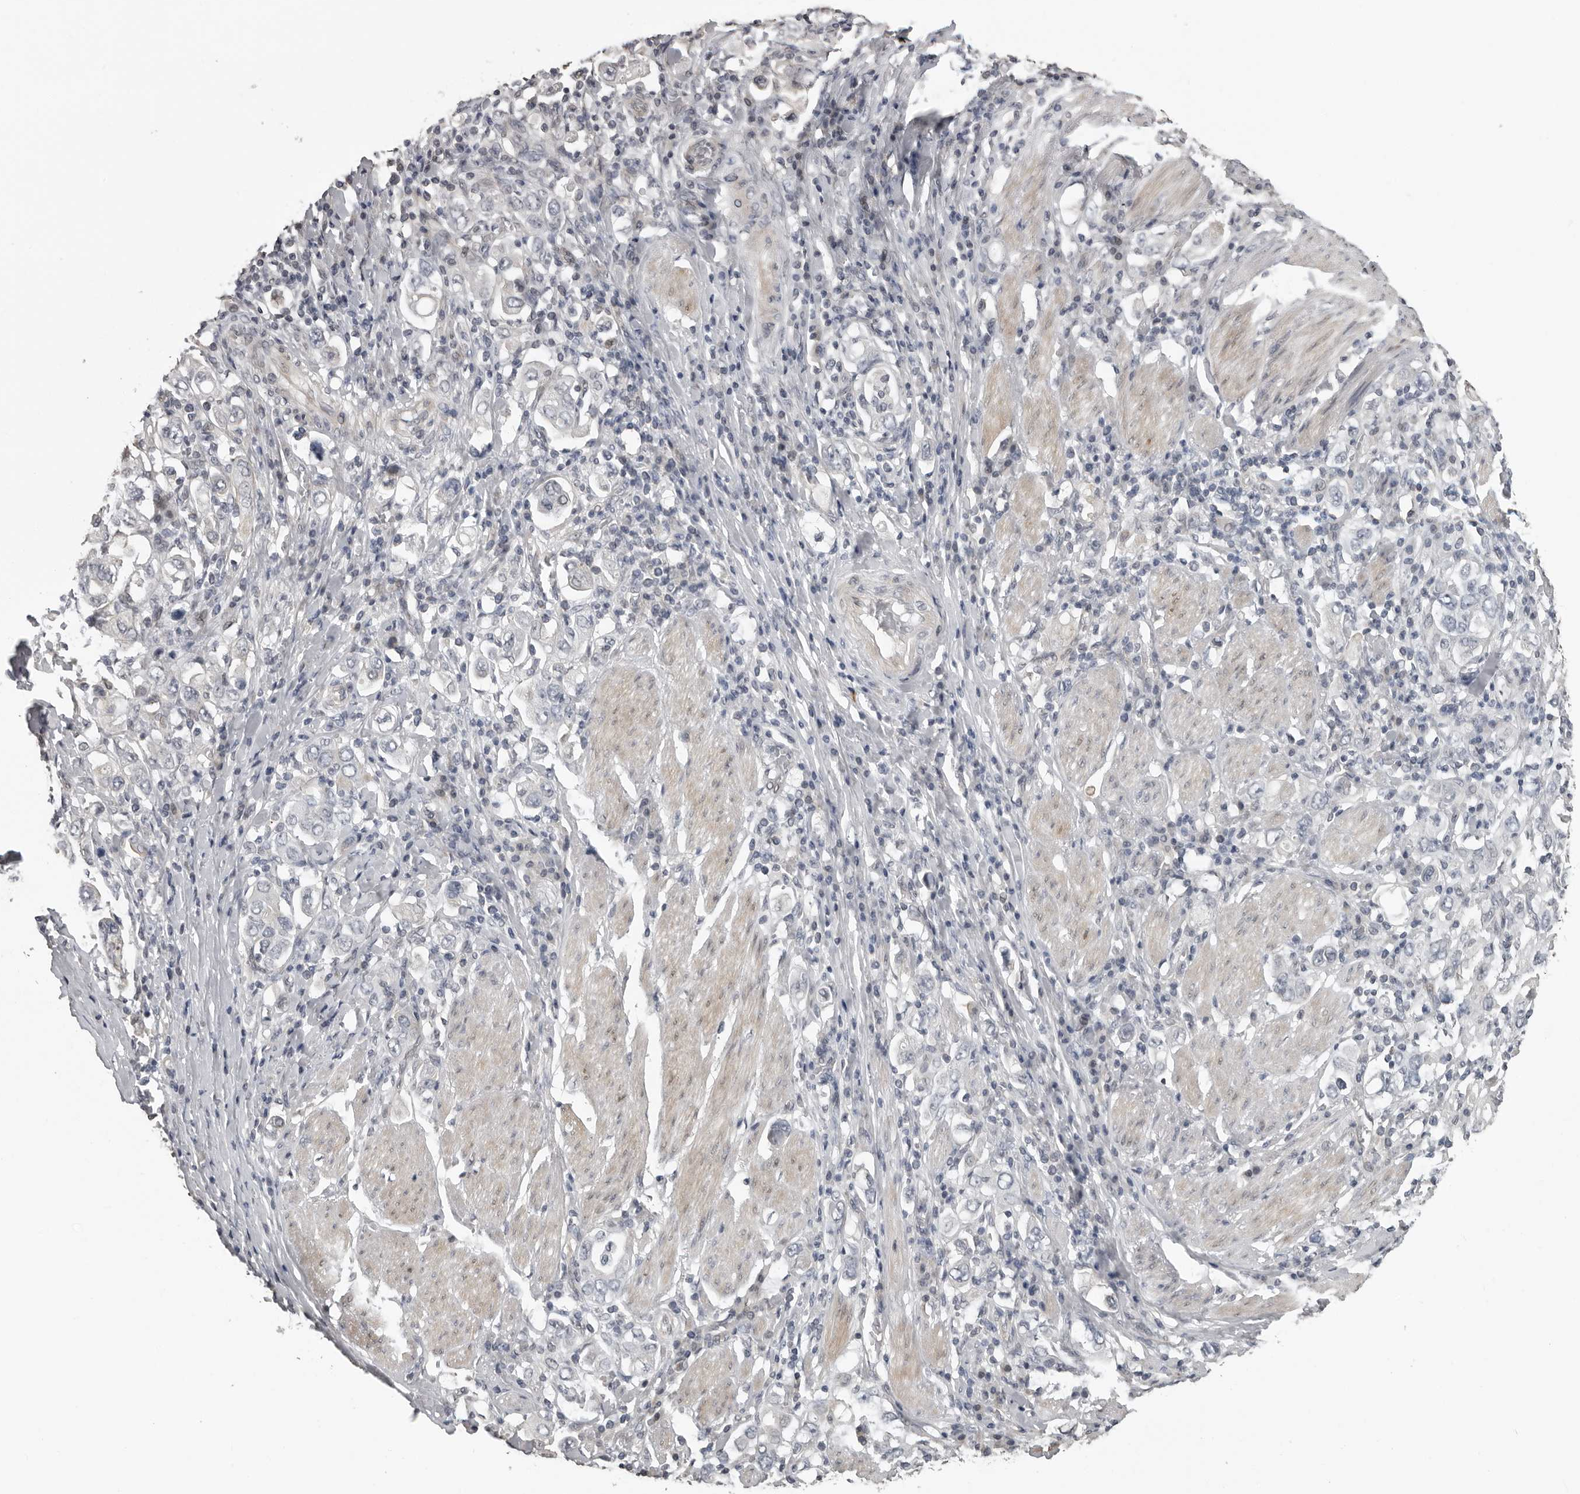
{"staining": {"intensity": "negative", "quantity": "none", "location": "none"}, "tissue": "stomach cancer", "cell_type": "Tumor cells", "image_type": "cancer", "snomed": [{"axis": "morphology", "description": "Adenocarcinoma, NOS"}, {"axis": "topography", "description": "Stomach, upper"}], "caption": "The immunohistochemistry (IHC) photomicrograph has no significant staining in tumor cells of stomach adenocarcinoma tissue.", "gene": "PRRX2", "patient": {"sex": "male", "age": 62}}